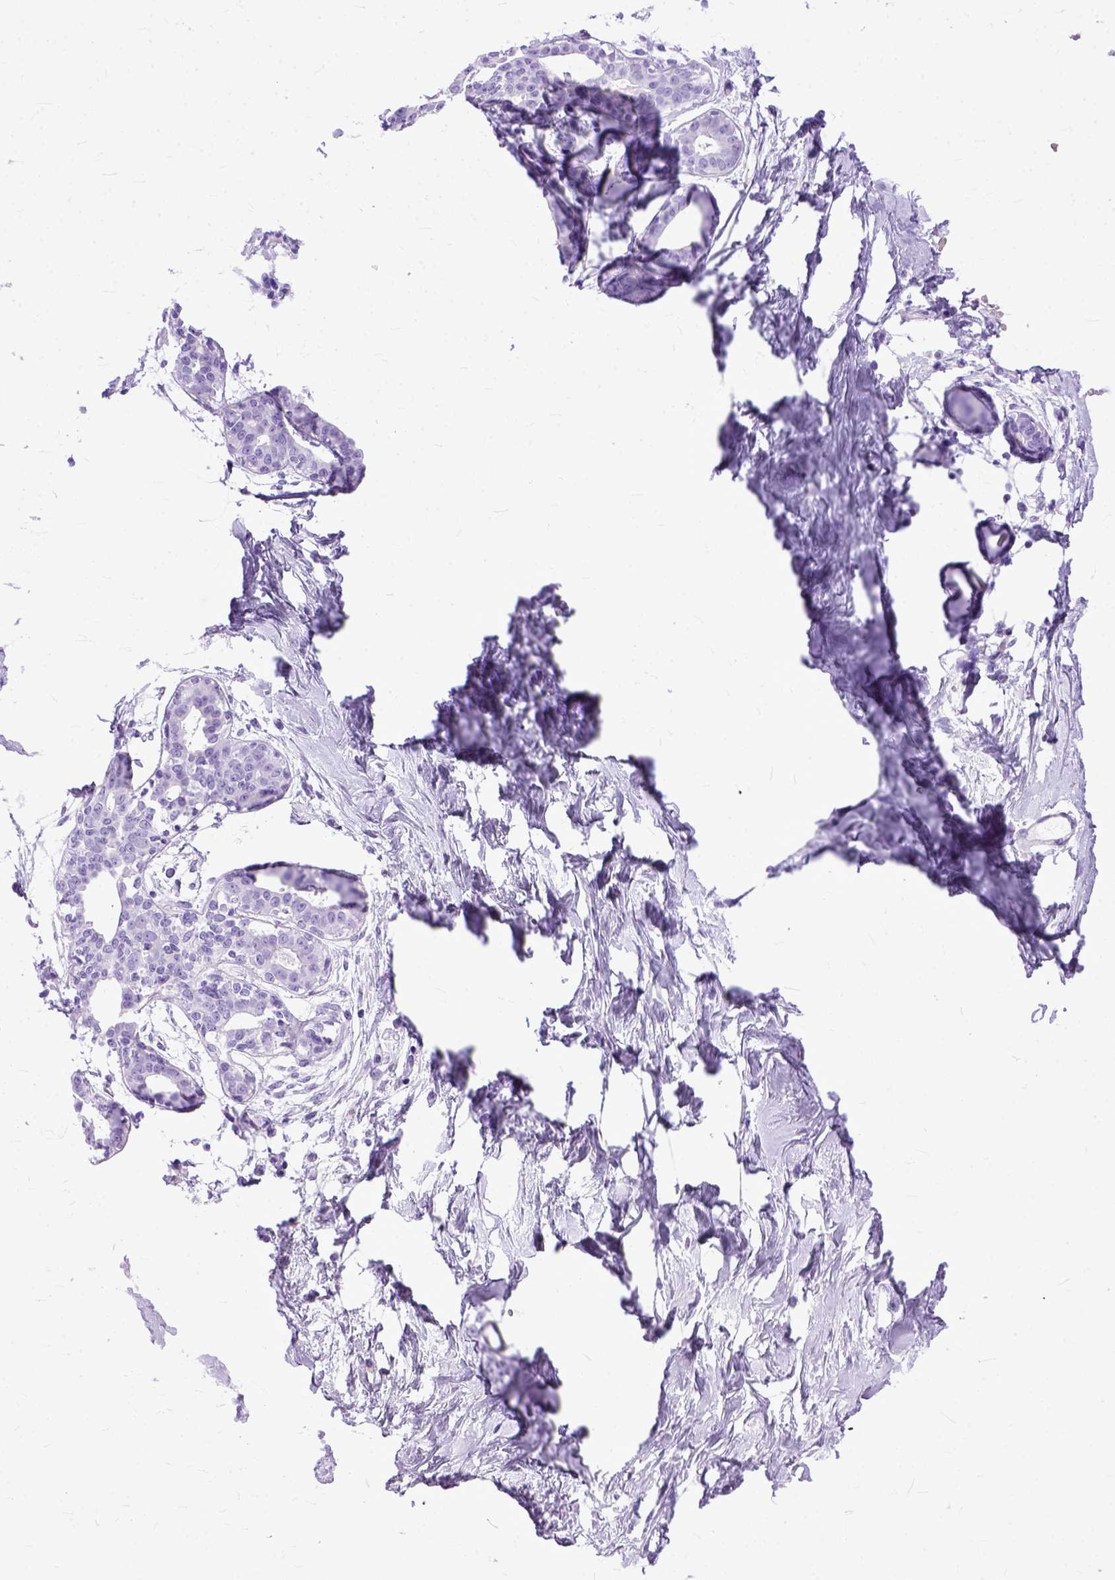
{"staining": {"intensity": "negative", "quantity": "none", "location": "none"}, "tissue": "breast", "cell_type": "Adipocytes", "image_type": "normal", "snomed": [{"axis": "morphology", "description": "Normal tissue, NOS"}, {"axis": "topography", "description": "Breast"}], "caption": "This is an IHC image of normal human breast. There is no staining in adipocytes.", "gene": "GNGT1", "patient": {"sex": "female", "age": 45}}